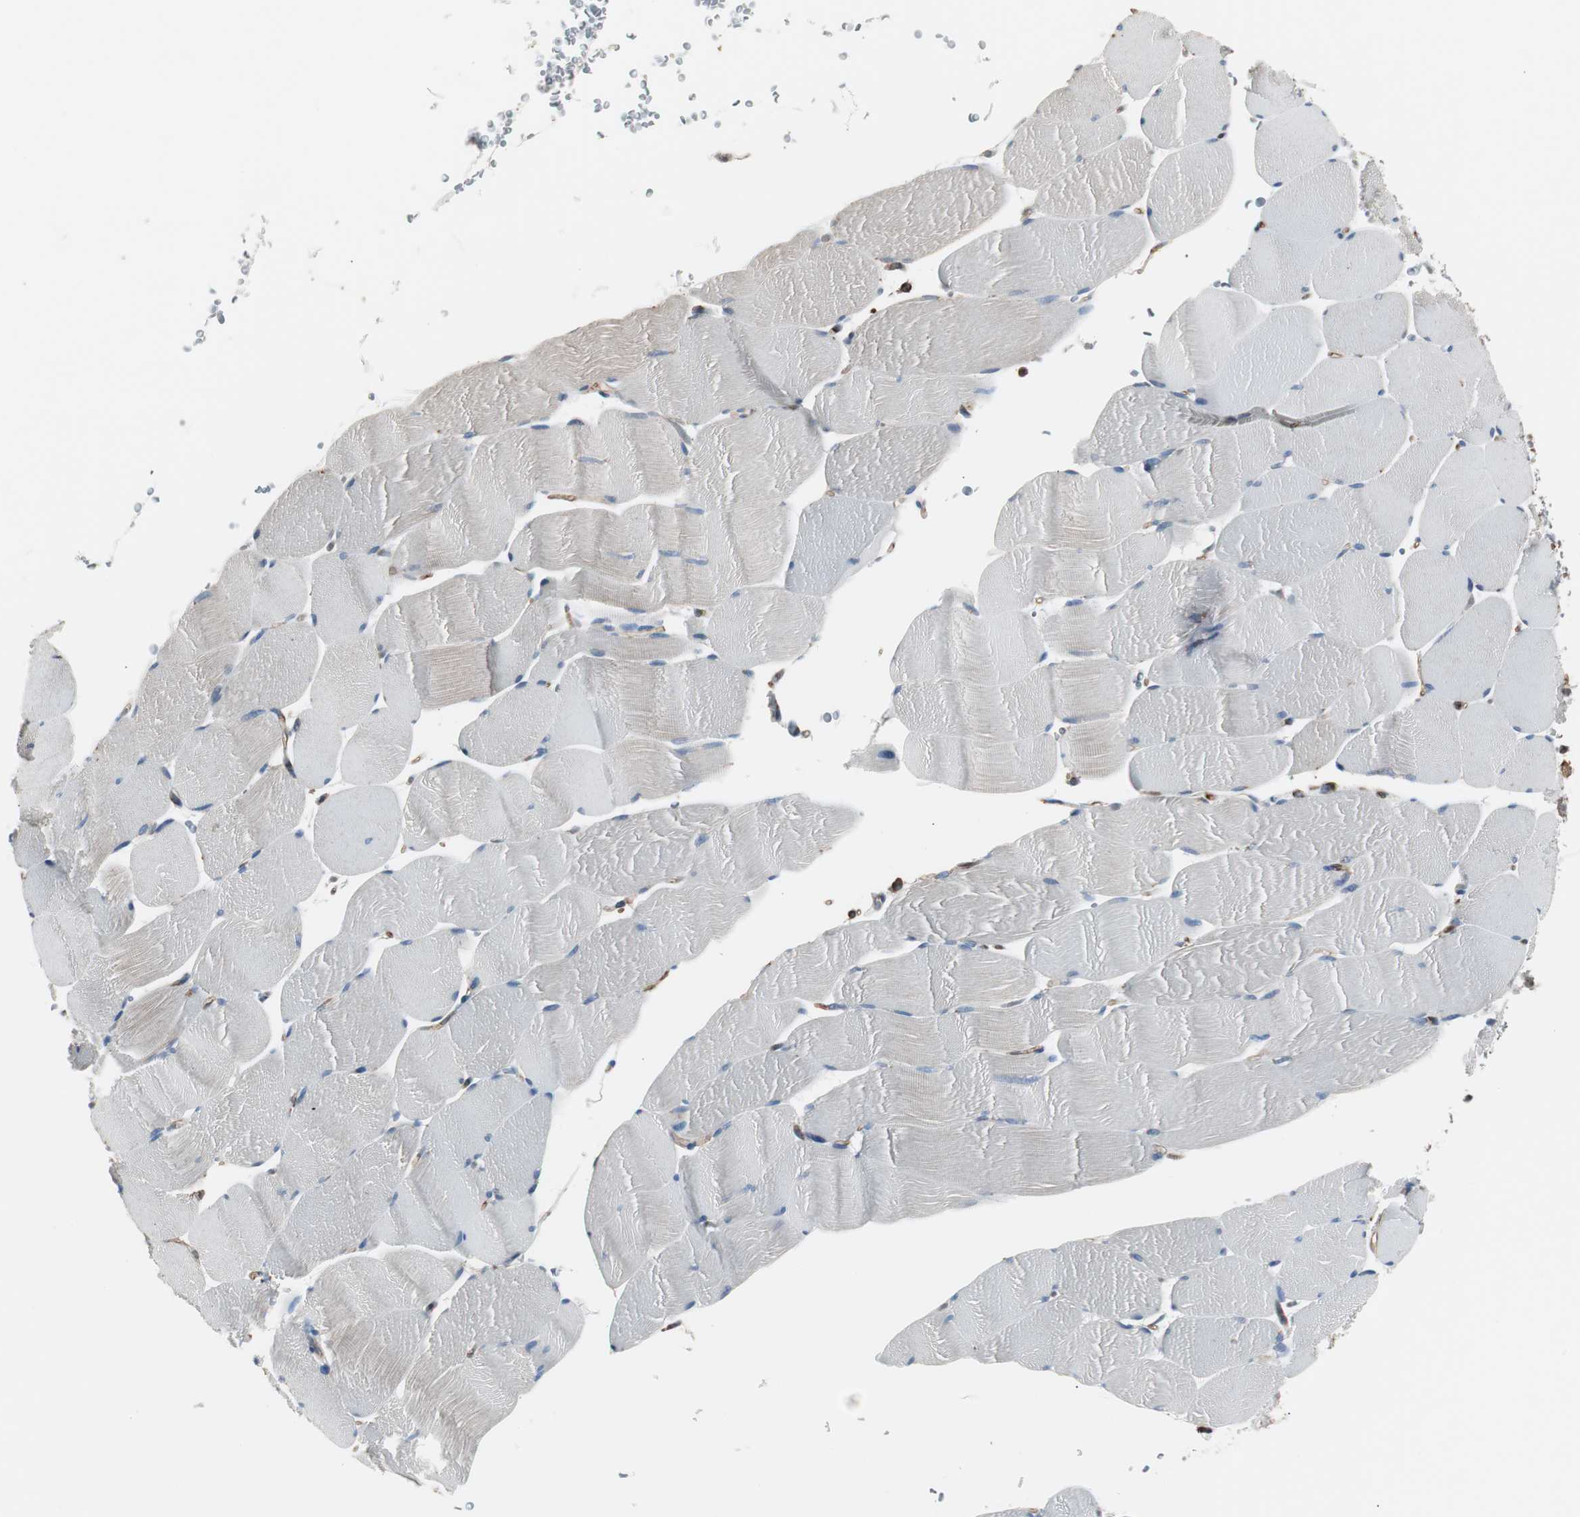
{"staining": {"intensity": "negative", "quantity": "none", "location": "none"}, "tissue": "skeletal muscle", "cell_type": "Myocytes", "image_type": "normal", "snomed": [{"axis": "morphology", "description": "Normal tissue, NOS"}, {"axis": "topography", "description": "Skeletal muscle"}], "caption": "The immunohistochemistry (IHC) micrograph has no significant staining in myocytes of skeletal muscle. Brightfield microscopy of immunohistochemistry (IHC) stained with DAB (brown) and hematoxylin (blue), captured at high magnification.", "gene": "B2M", "patient": {"sex": "male", "age": 62}}